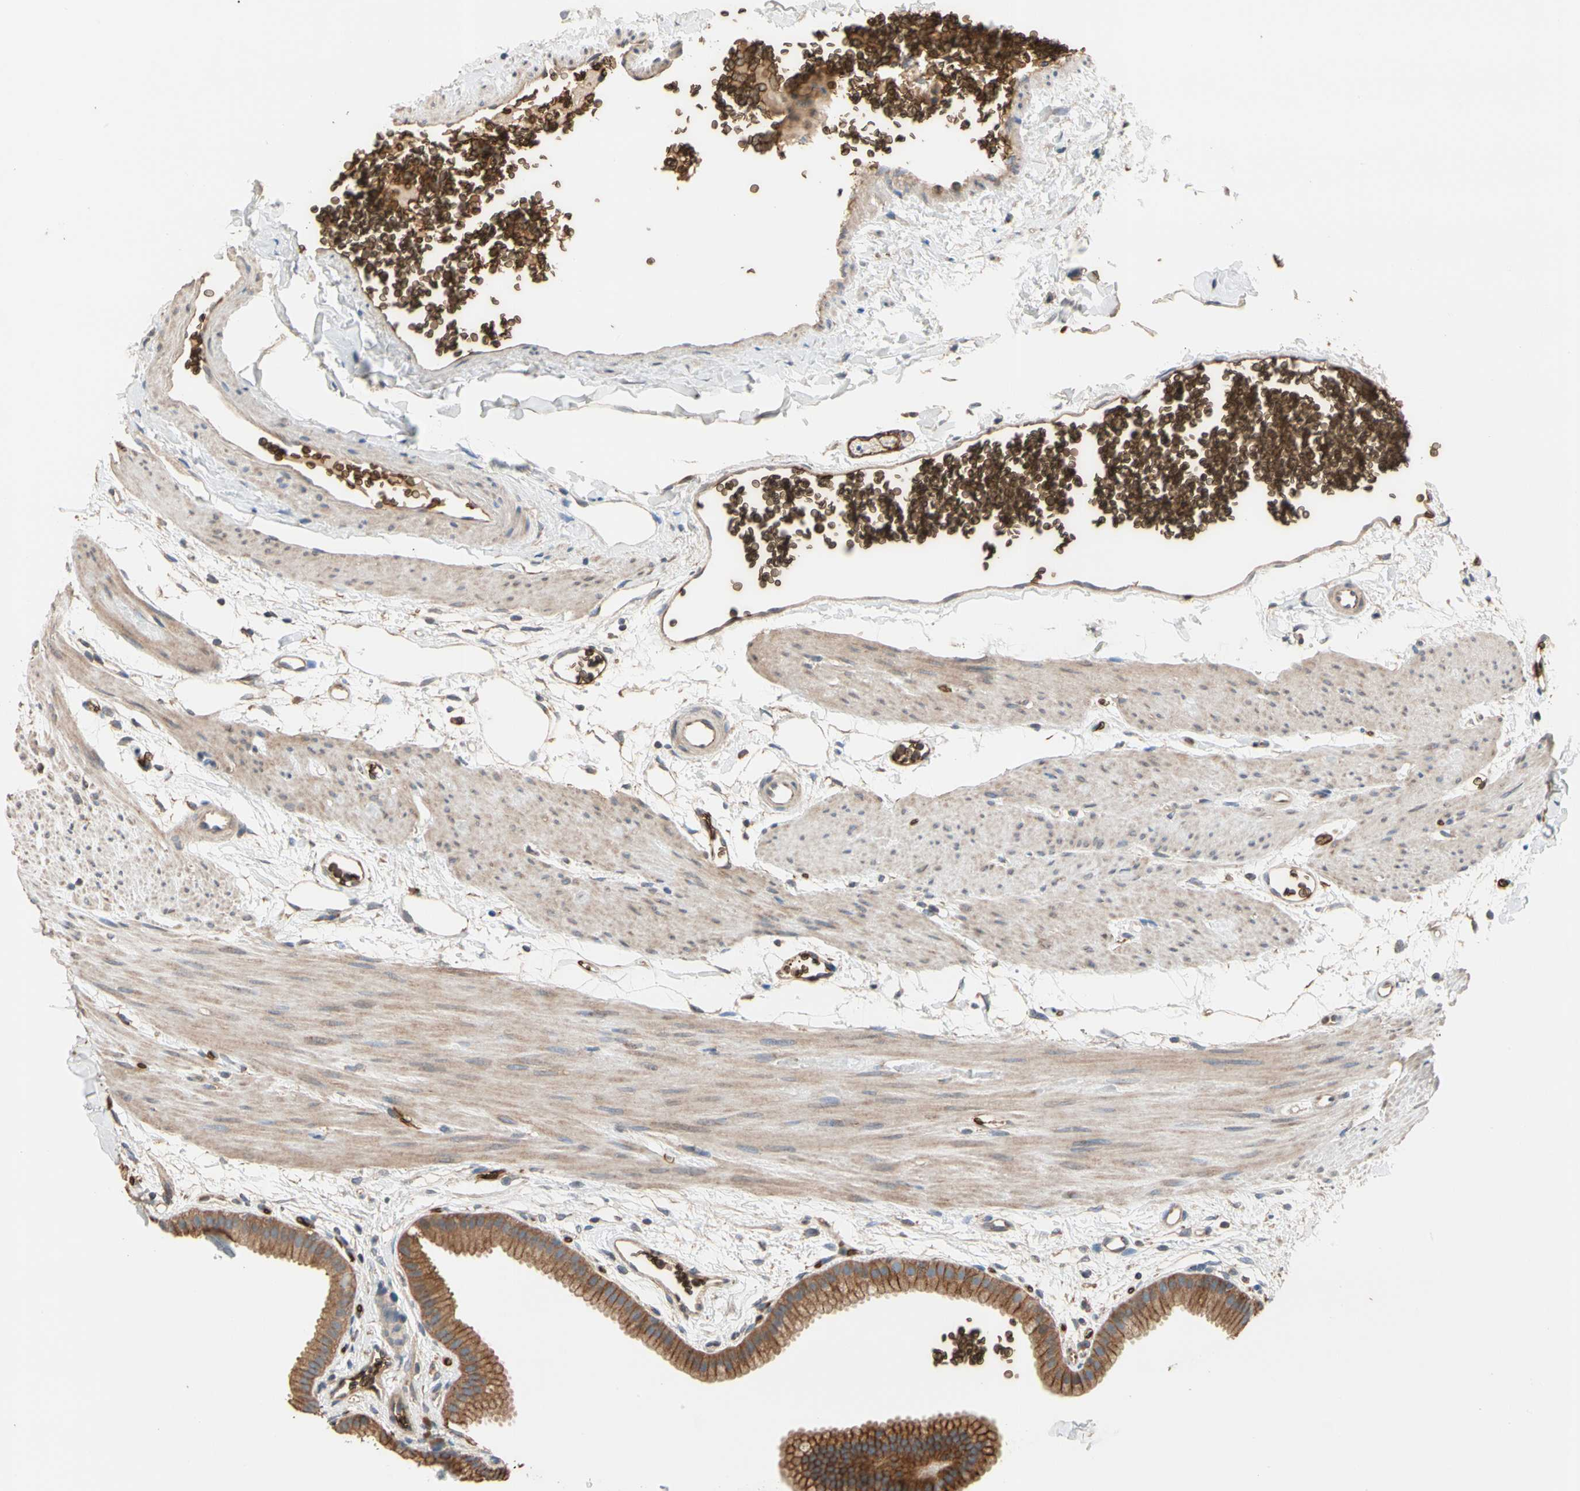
{"staining": {"intensity": "strong", "quantity": ">75%", "location": "cytoplasmic/membranous"}, "tissue": "gallbladder", "cell_type": "Glandular cells", "image_type": "normal", "snomed": [{"axis": "morphology", "description": "Normal tissue, NOS"}, {"axis": "topography", "description": "Gallbladder"}], "caption": "DAB (3,3'-diaminobenzidine) immunohistochemical staining of normal human gallbladder displays strong cytoplasmic/membranous protein positivity in approximately >75% of glandular cells. (Stains: DAB in brown, nuclei in blue, Microscopy: brightfield microscopy at high magnification).", "gene": "RIOK2", "patient": {"sex": "female", "age": 64}}